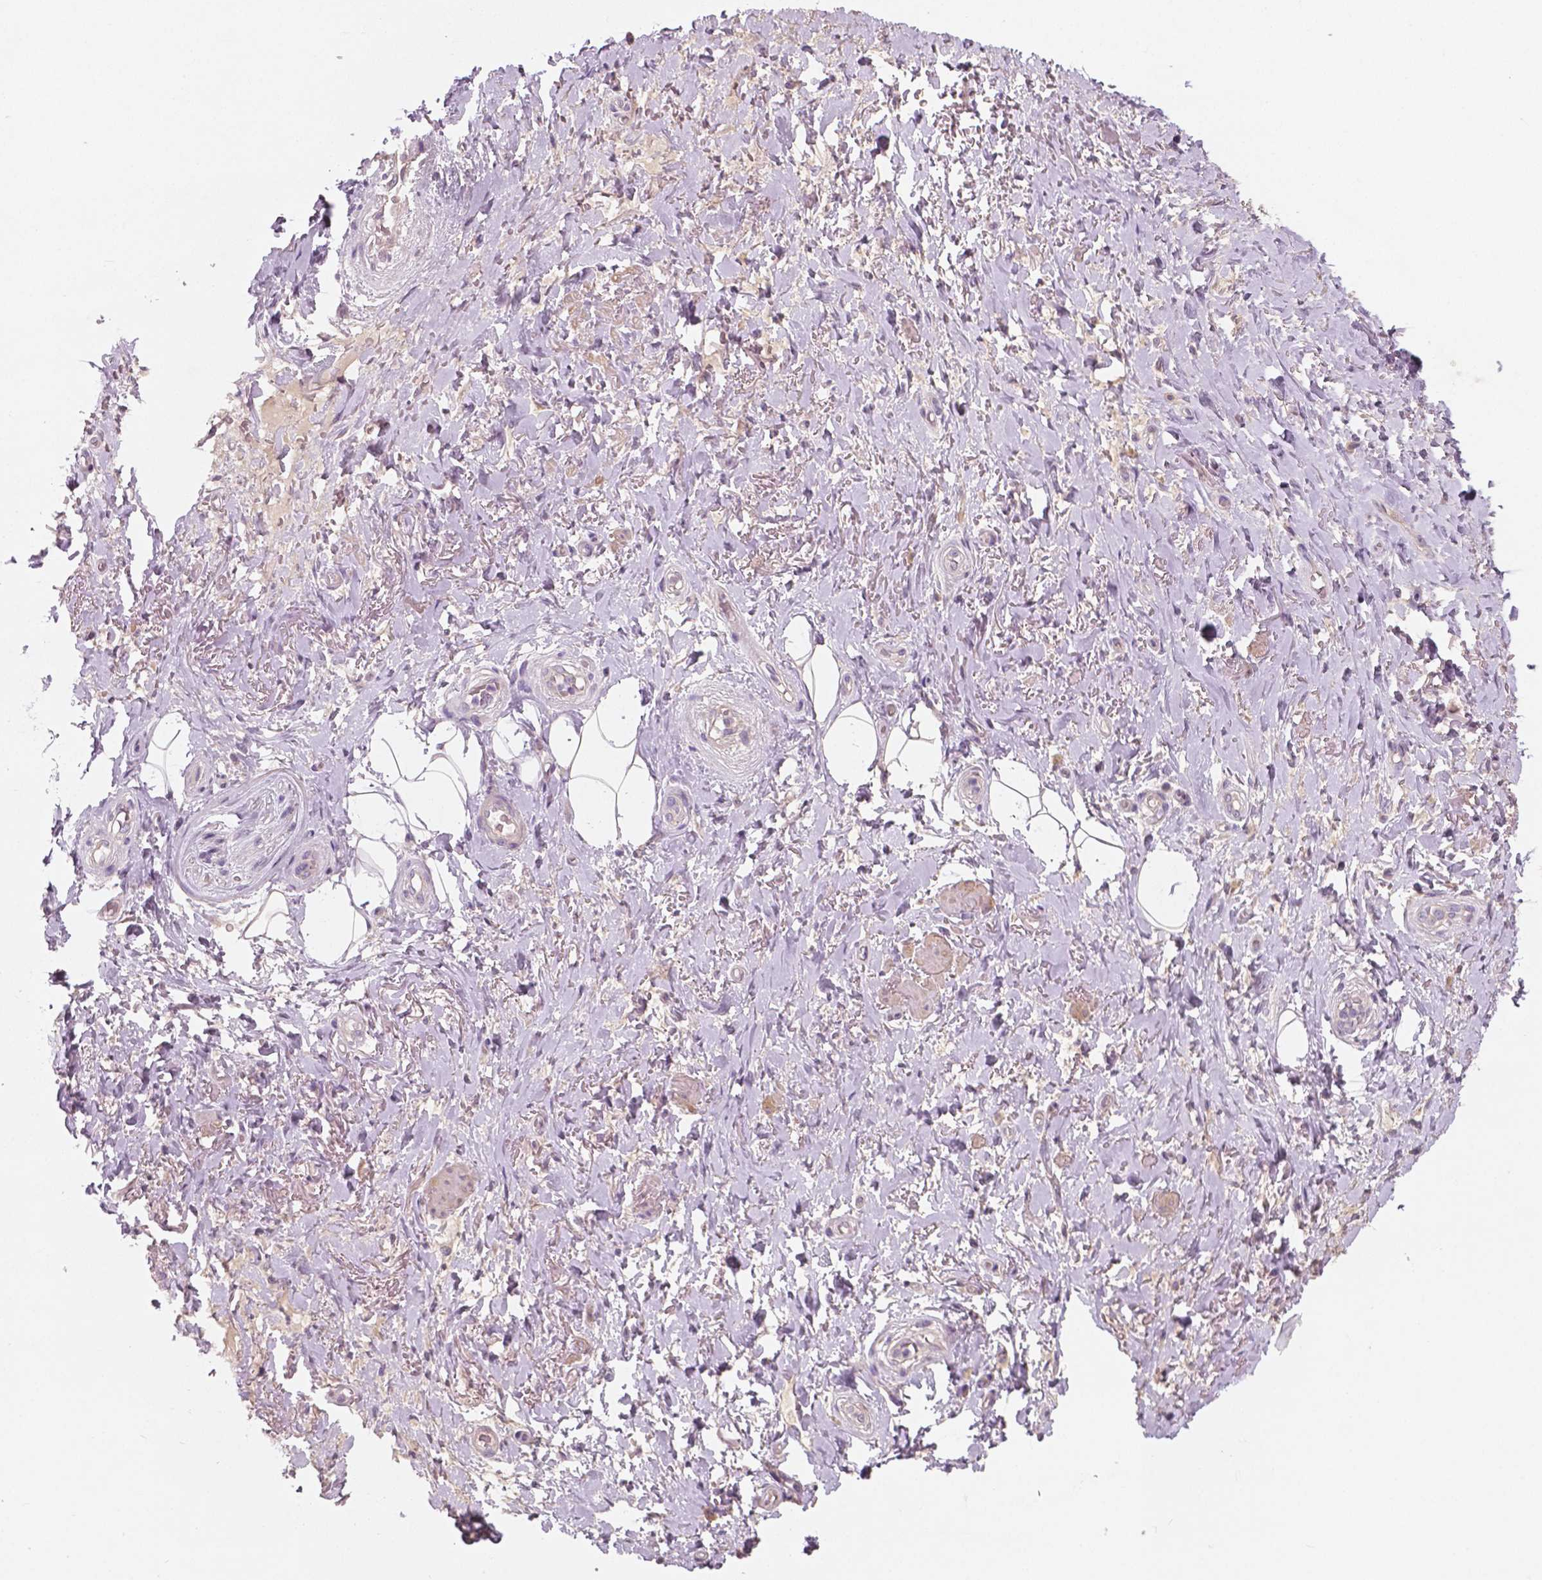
{"staining": {"intensity": "negative", "quantity": "none", "location": "none"}, "tissue": "adipose tissue", "cell_type": "Adipocytes", "image_type": "normal", "snomed": [{"axis": "morphology", "description": "Normal tissue, NOS"}, {"axis": "topography", "description": "Anal"}, {"axis": "topography", "description": "Peripheral nerve tissue"}], "caption": "This is an IHC histopathology image of benign human adipose tissue. There is no positivity in adipocytes.", "gene": "LSM14B", "patient": {"sex": "male", "age": 53}}